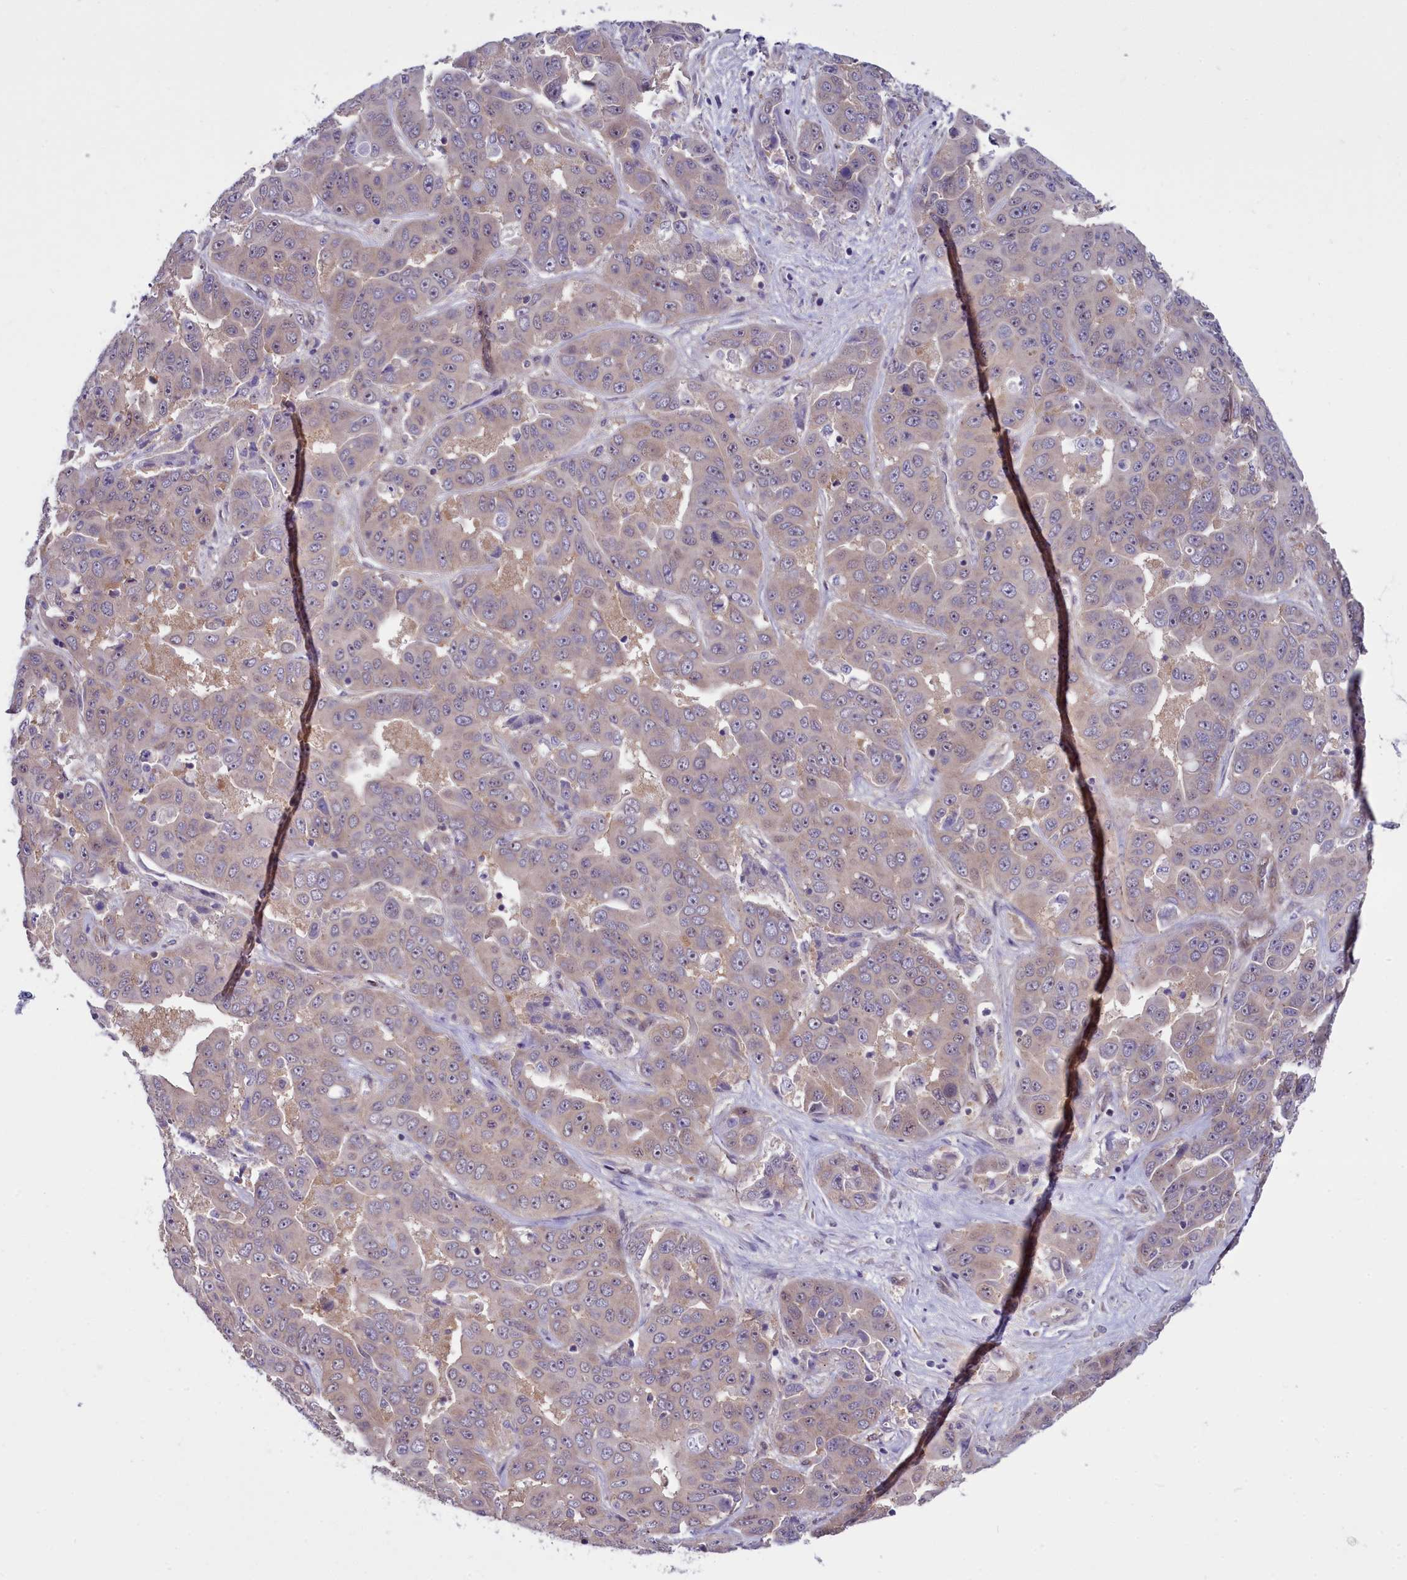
{"staining": {"intensity": "weak", "quantity": "25%-75%", "location": "cytoplasmic/membranous"}, "tissue": "liver cancer", "cell_type": "Tumor cells", "image_type": "cancer", "snomed": [{"axis": "morphology", "description": "Cholangiocarcinoma"}, {"axis": "topography", "description": "Liver"}], "caption": "Immunohistochemical staining of human liver cancer (cholangiocarcinoma) demonstrates low levels of weak cytoplasmic/membranous positivity in about 25%-75% of tumor cells. (DAB = brown stain, brightfield microscopy at high magnification).", "gene": "BCAR1", "patient": {"sex": "female", "age": 52}}